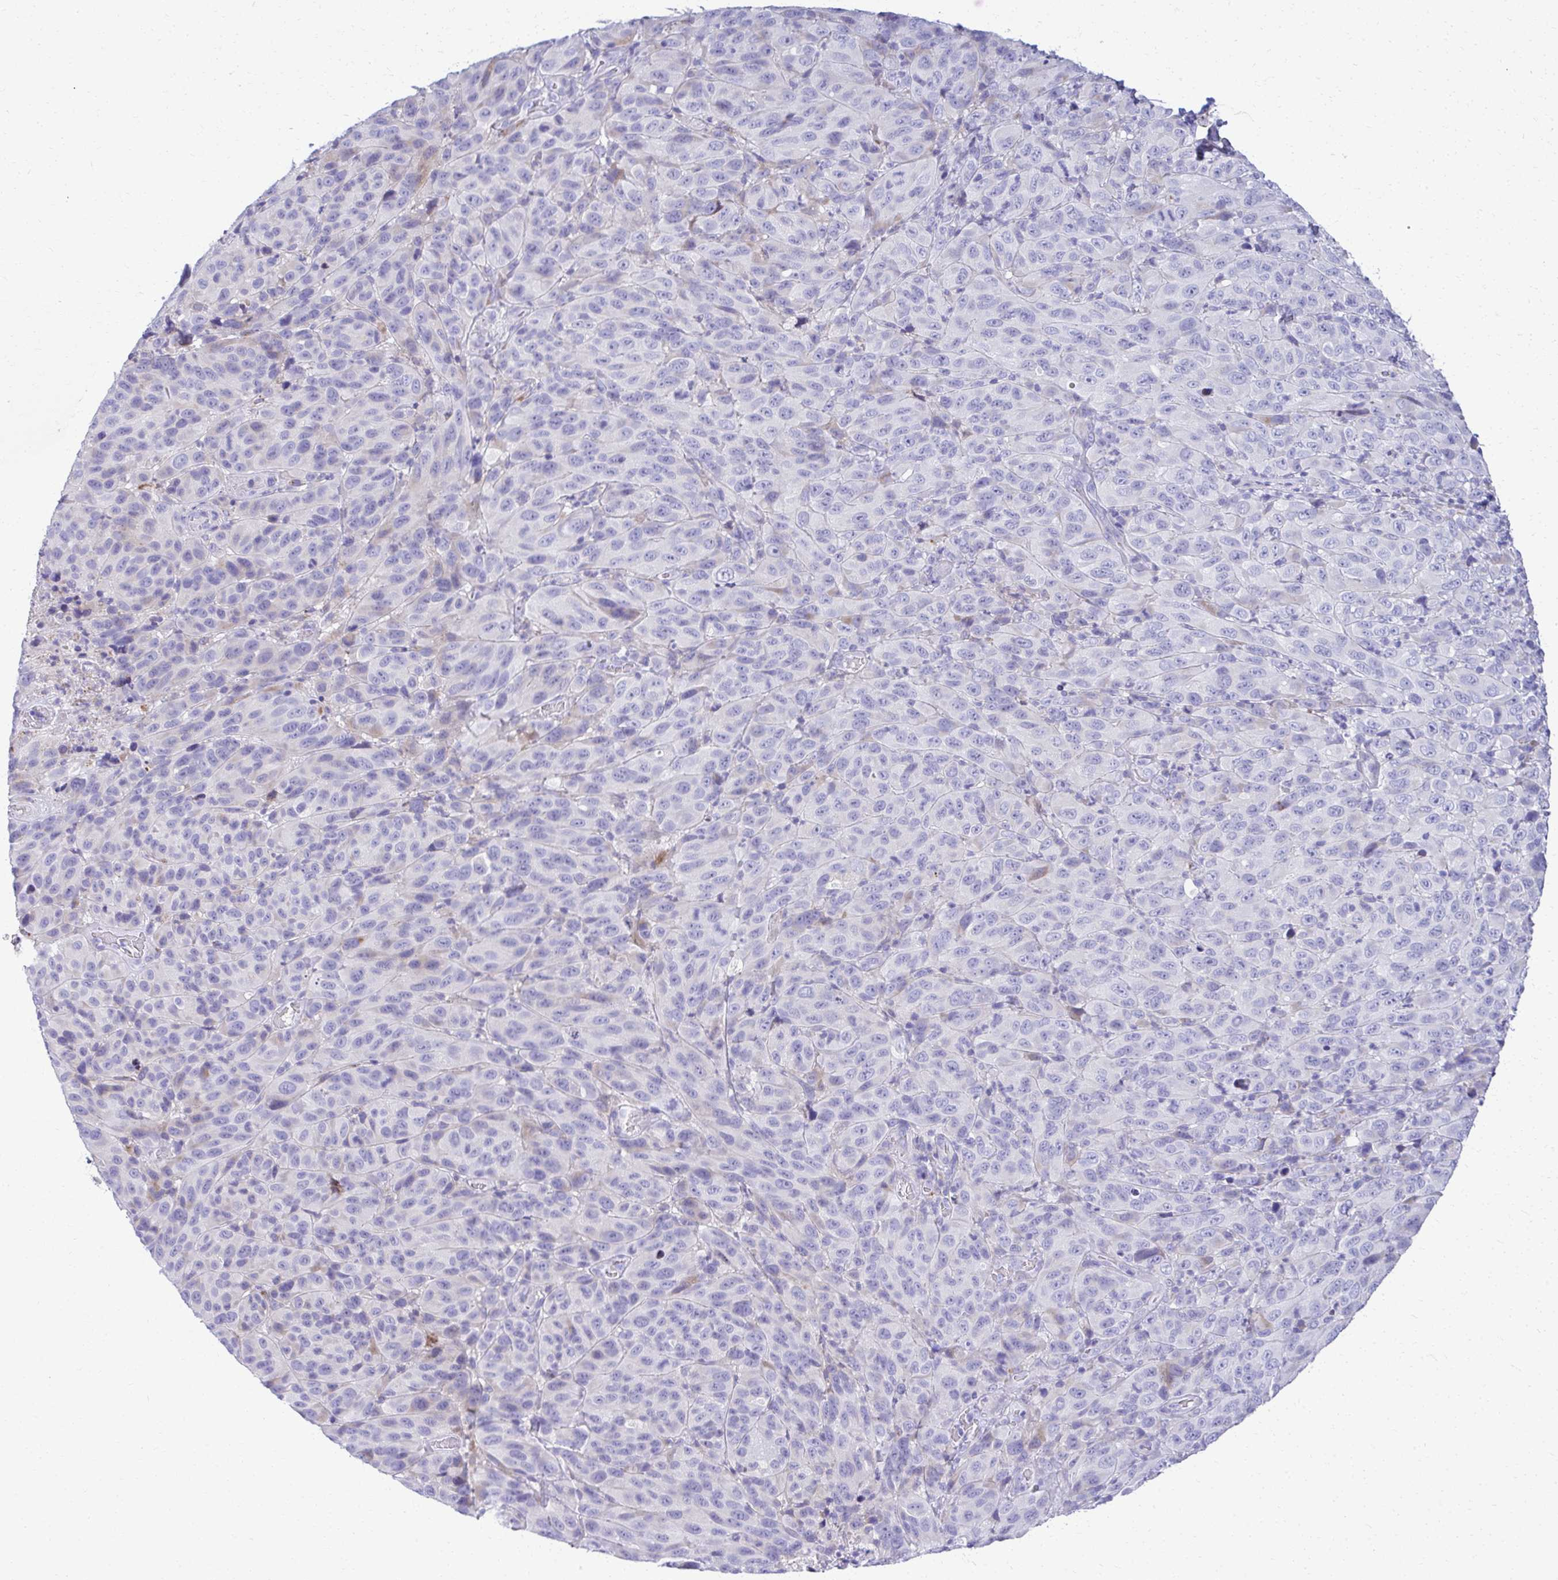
{"staining": {"intensity": "negative", "quantity": "none", "location": "none"}, "tissue": "melanoma", "cell_type": "Tumor cells", "image_type": "cancer", "snomed": [{"axis": "morphology", "description": "Malignant melanoma, NOS"}, {"axis": "topography", "description": "Skin"}], "caption": "Immunohistochemical staining of human malignant melanoma reveals no significant staining in tumor cells.", "gene": "AIG1", "patient": {"sex": "male", "age": 85}}